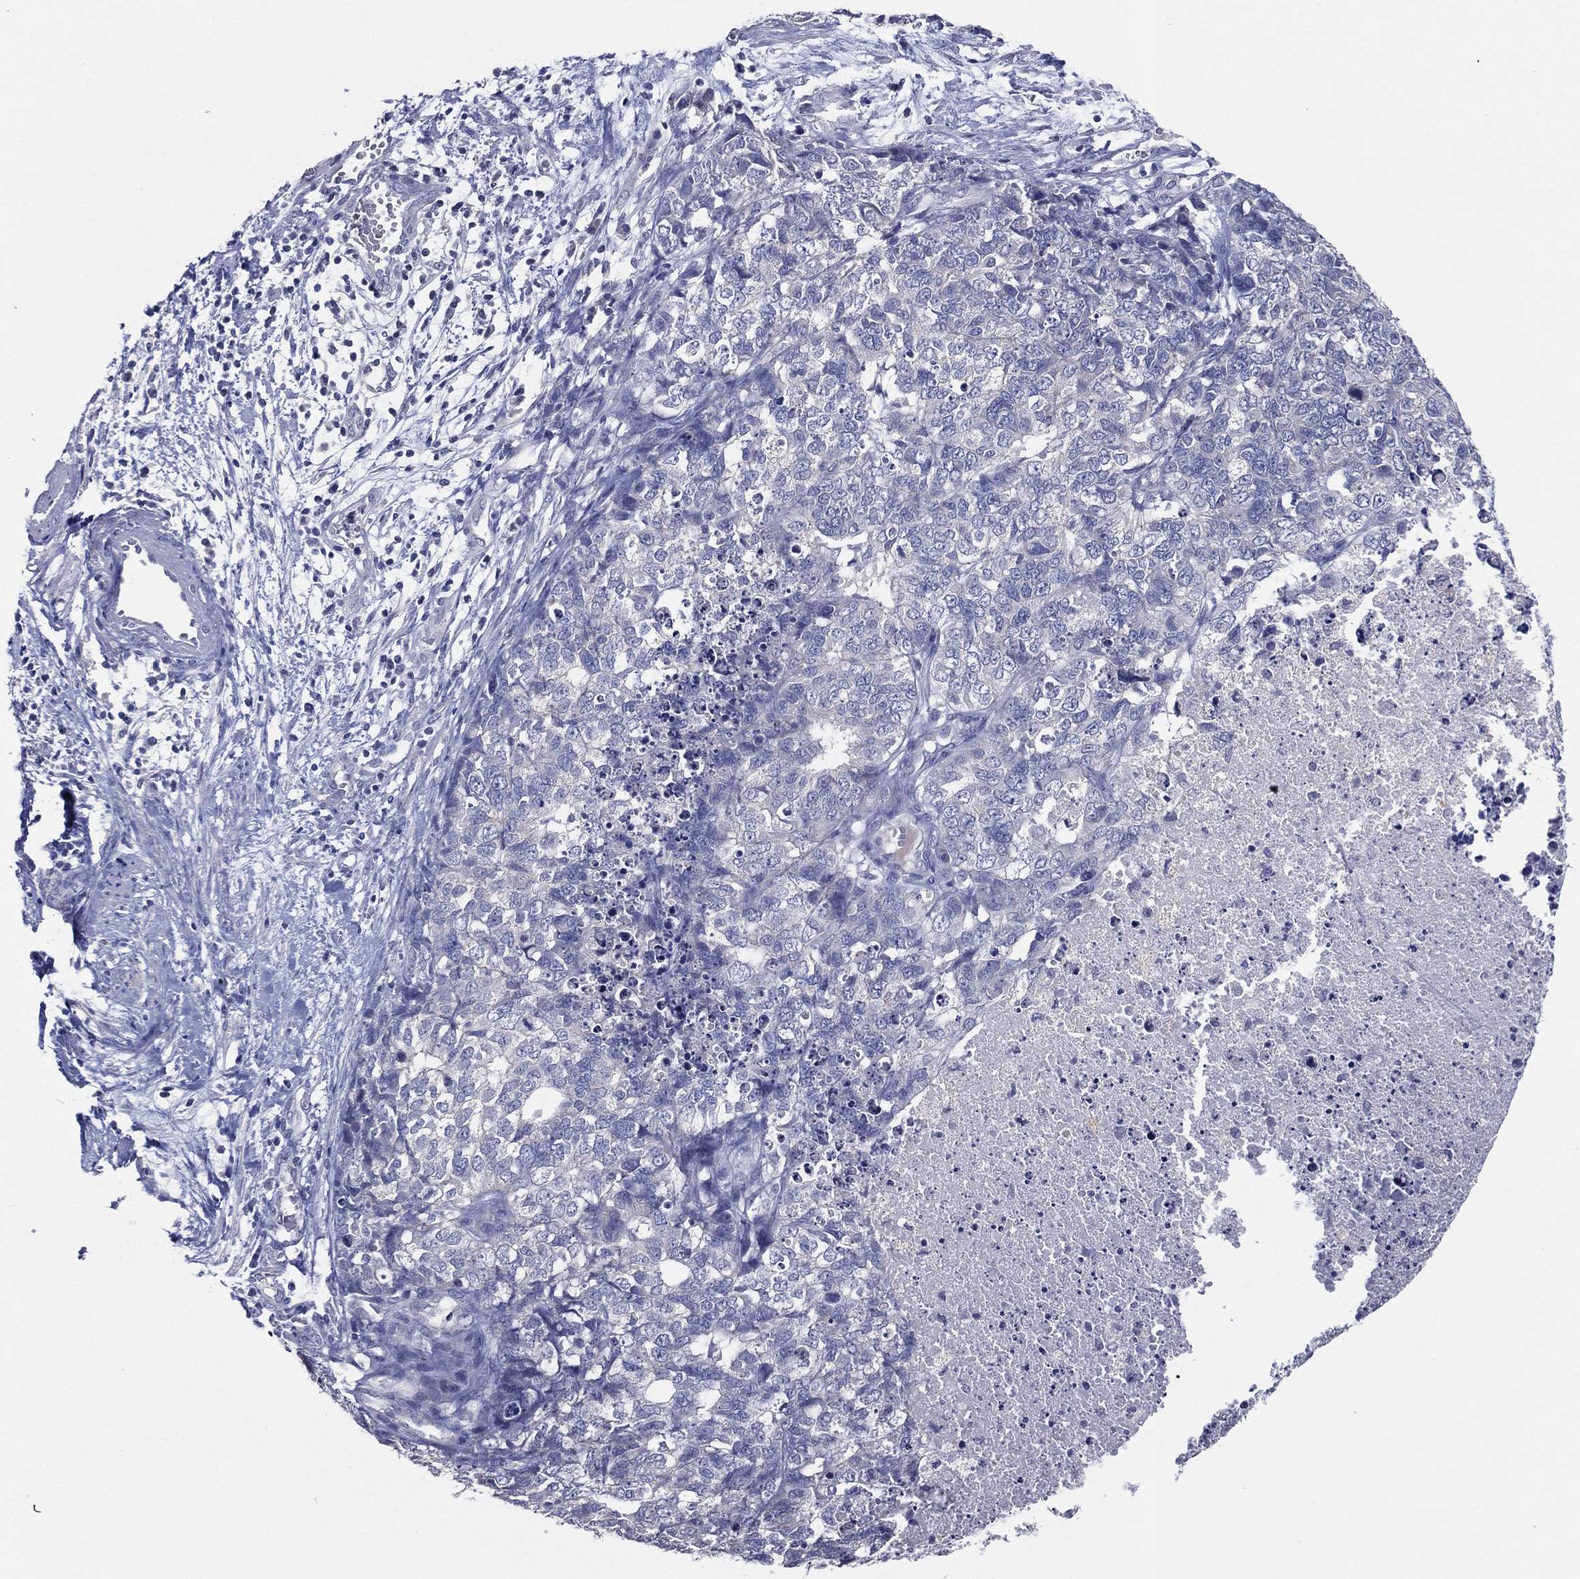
{"staining": {"intensity": "negative", "quantity": "none", "location": "none"}, "tissue": "cervical cancer", "cell_type": "Tumor cells", "image_type": "cancer", "snomed": [{"axis": "morphology", "description": "Squamous cell carcinoma, NOS"}, {"axis": "topography", "description": "Cervix"}], "caption": "A histopathology image of human cervical cancer is negative for staining in tumor cells.", "gene": "SLC13A4", "patient": {"sex": "female", "age": 63}}